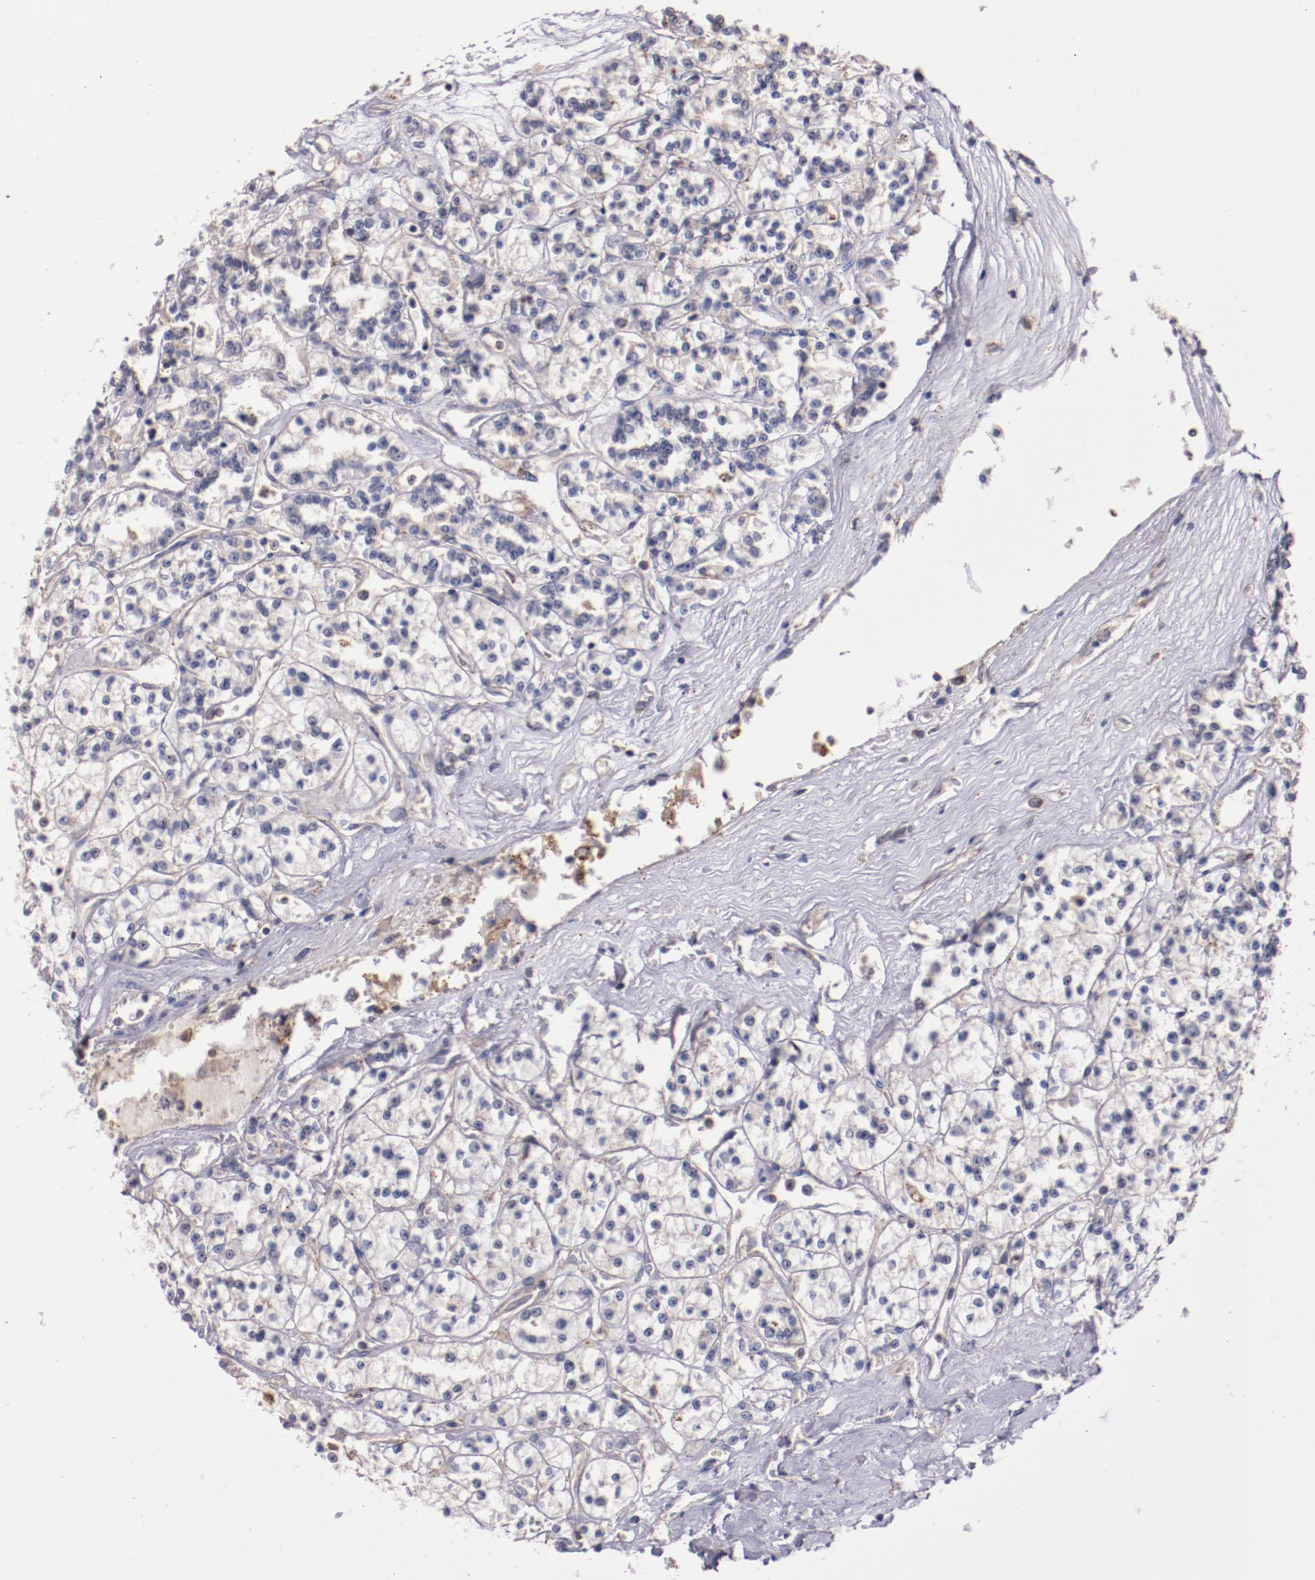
{"staining": {"intensity": "negative", "quantity": "none", "location": "none"}, "tissue": "renal cancer", "cell_type": "Tumor cells", "image_type": "cancer", "snomed": [{"axis": "morphology", "description": "Adenocarcinoma, NOS"}, {"axis": "topography", "description": "Kidney"}], "caption": "Immunohistochemical staining of human renal cancer (adenocarcinoma) exhibits no significant expression in tumor cells.", "gene": "SYP", "patient": {"sex": "female", "age": 76}}